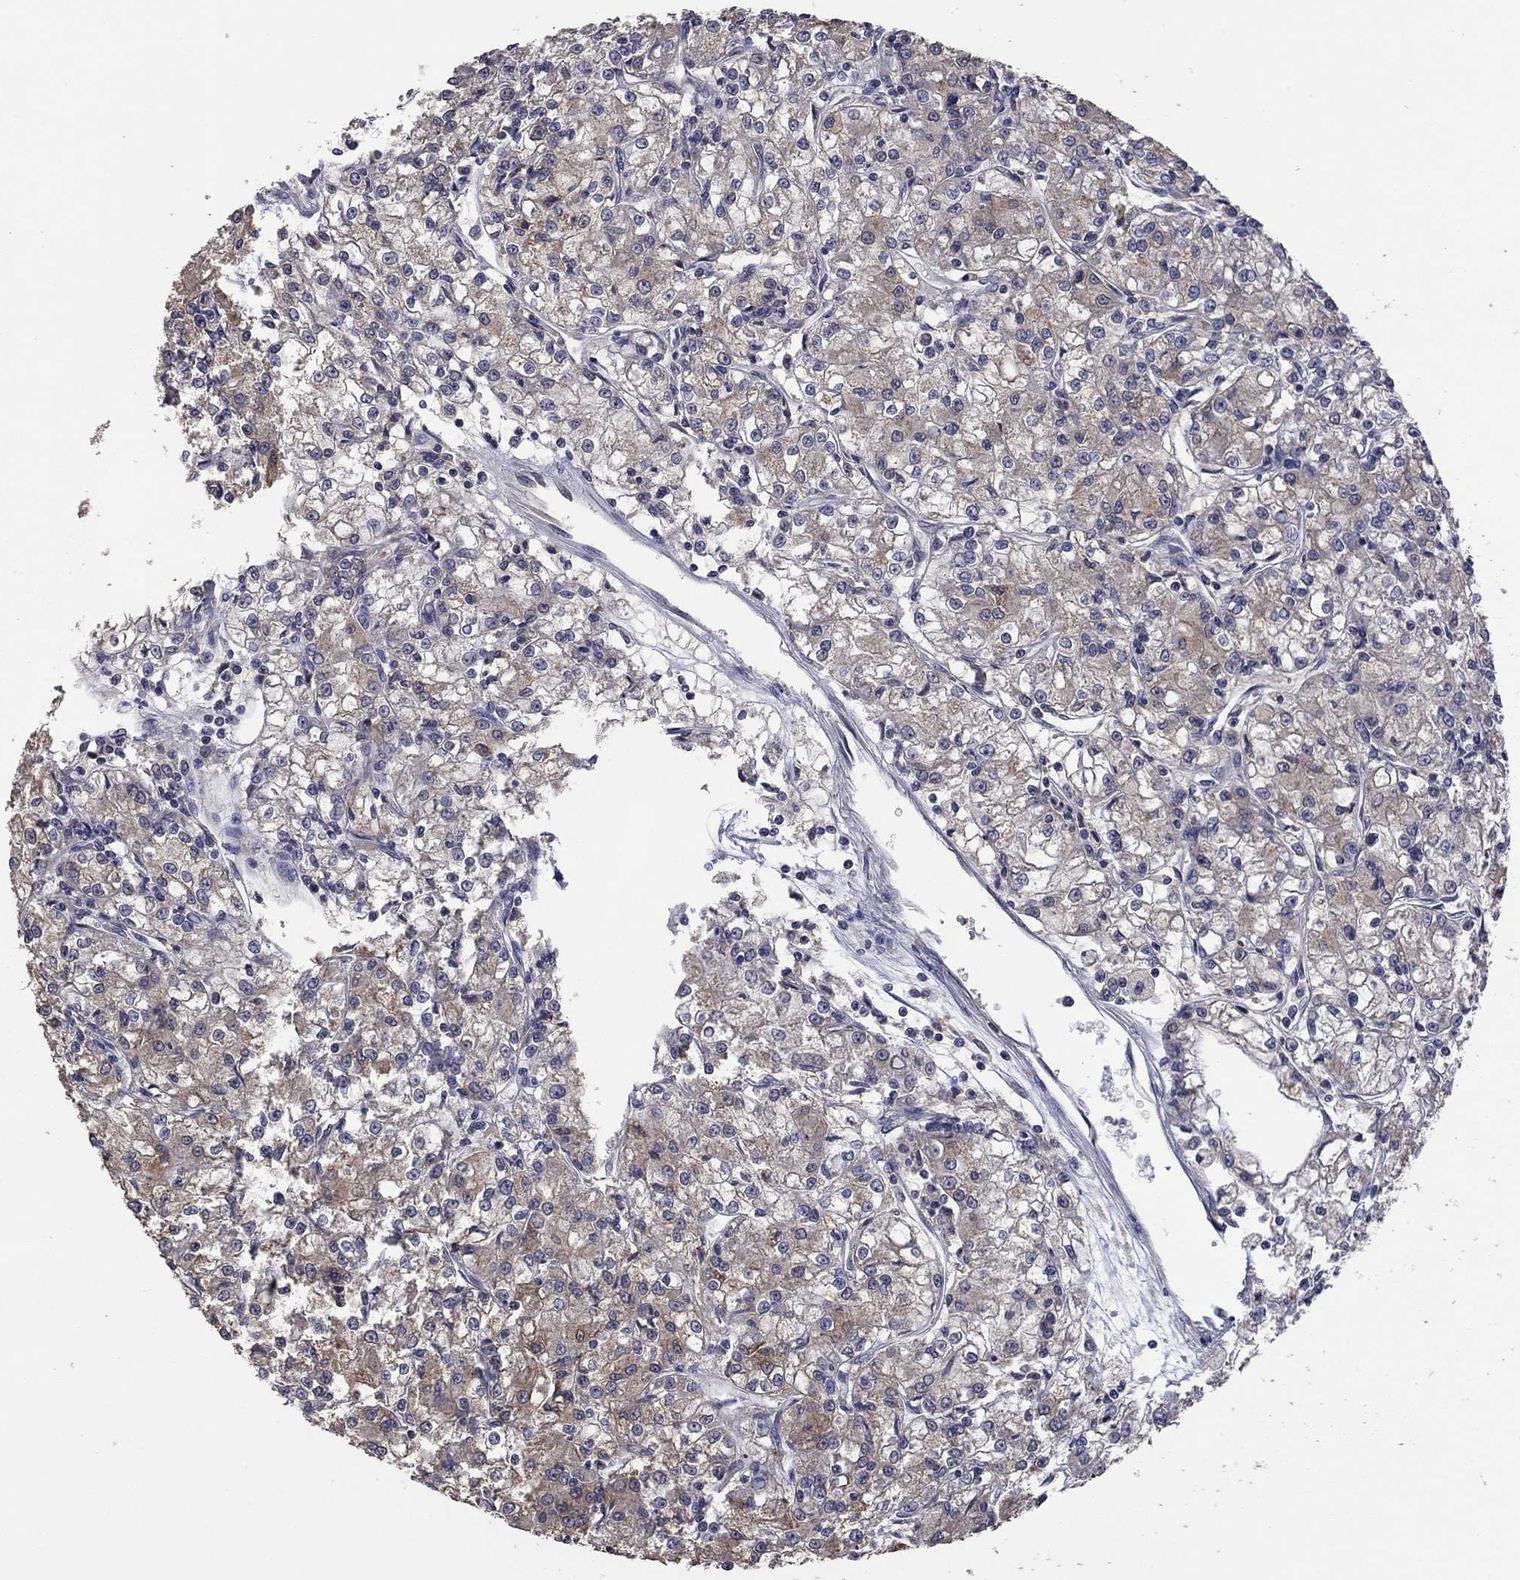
{"staining": {"intensity": "moderate", "quantity": "<25%", "location": "cytoplasmic/membranous"}, "tissue": "renal cancer", "cell_type": "Tumor cells", "image_type": "cancer", "snomed": [{"axis": "morphology", "description": "Adenocarcinoma, NOS"}, {"axis": "topography", "description": "Kidney"}], "caption": "The image exhibits staining of adenocarcinoma (renal), revealing moderate cytoplasmic/membranous protein positivity (brown color) within tumor cells.", "gene": "TSNARE1", "patient": {"sex": "female", "age": 59}}